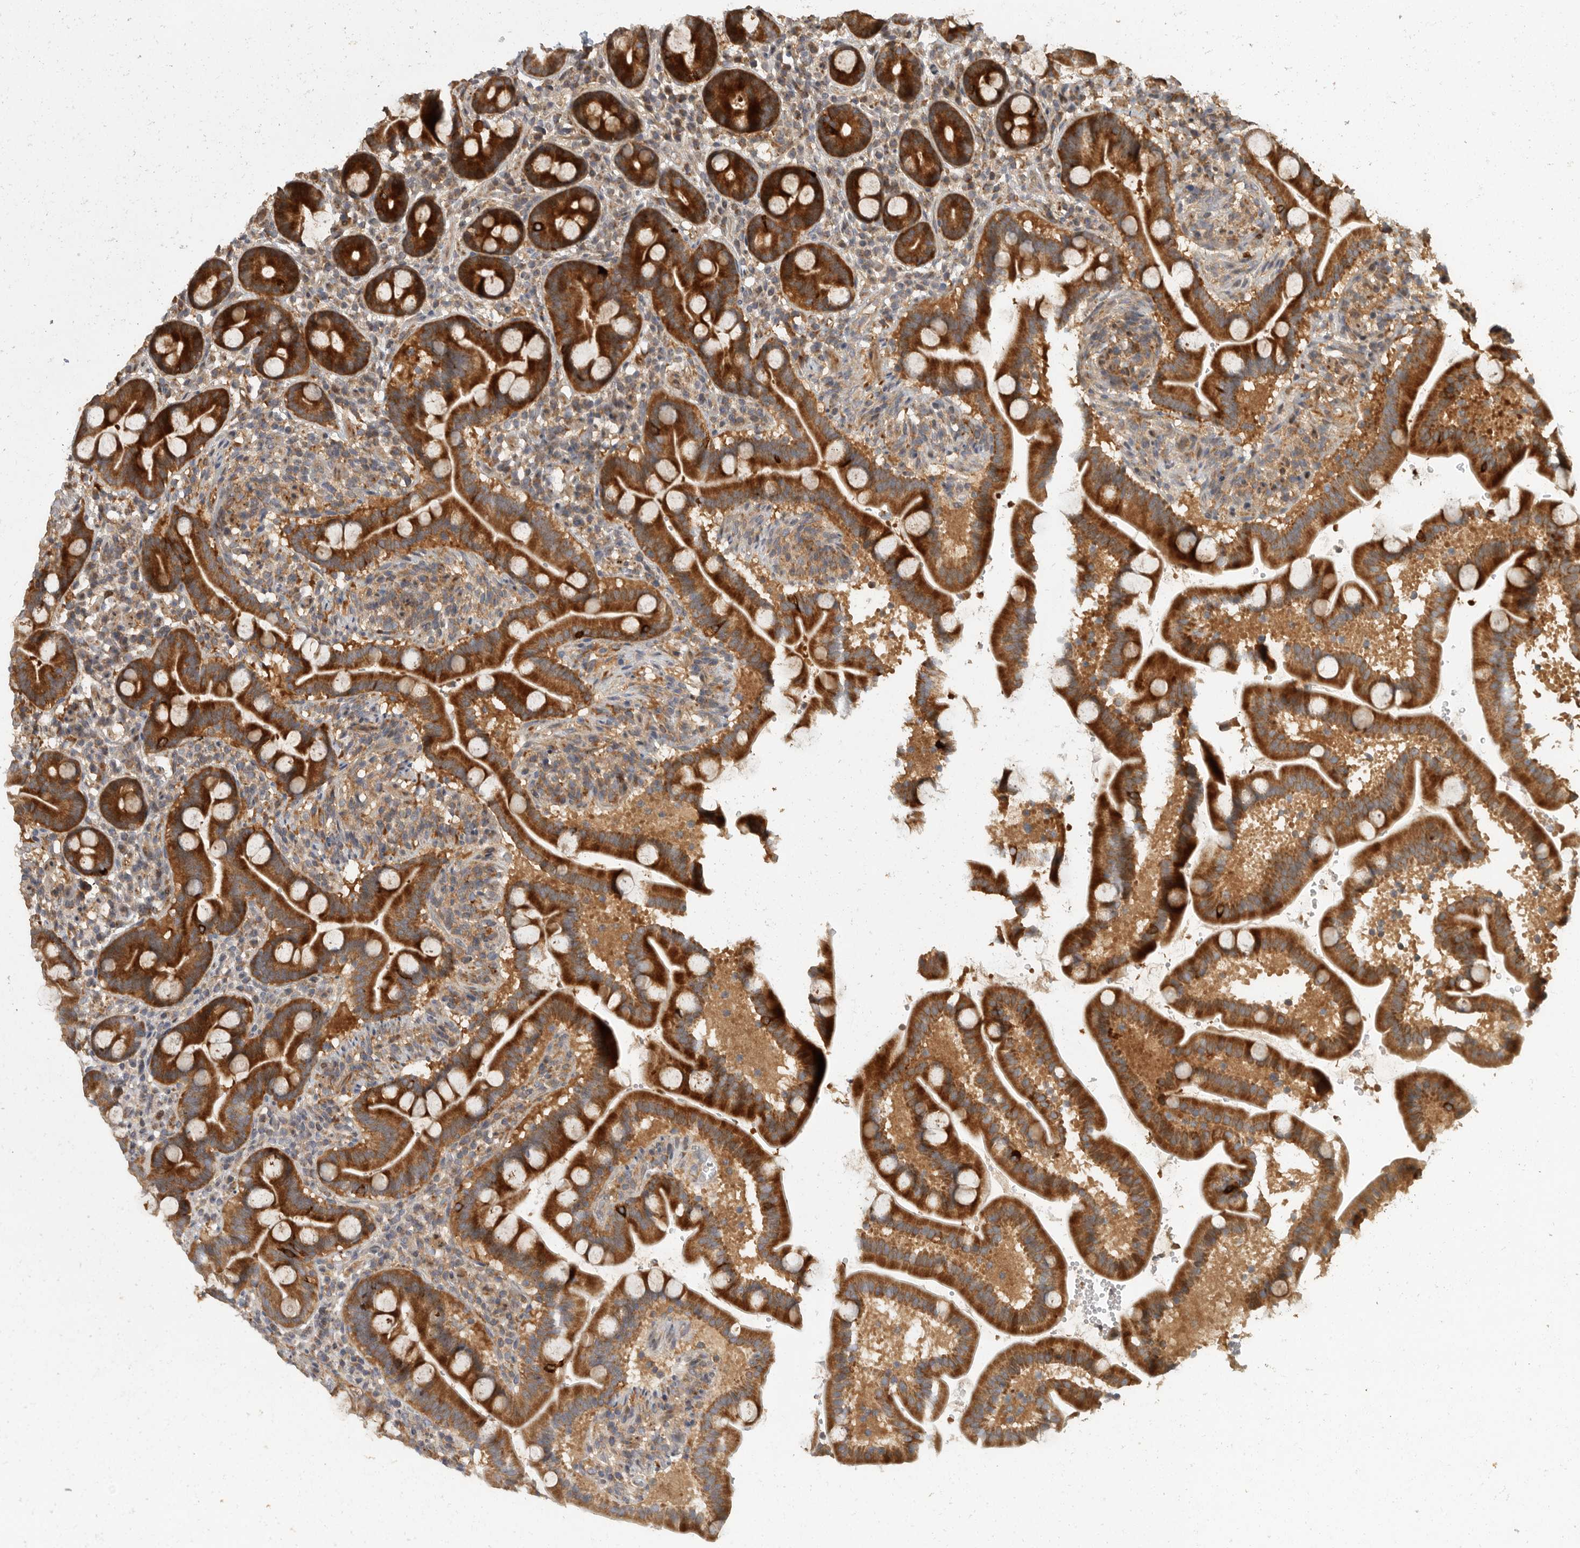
{"staining": {"intensity": "strong", "quantity": ">75%", "location": "cytoplasmic/membranous"}, "tissue": "duodenum", "cell_type": "Glandular cells", "image_type": "normal", "snomed": [{"axis": "morphology", "description": "Normal tissue, NOS"}, {"axis": "topography", "description": "Duodenum"}], "caption": "Immunohistochemical staining of normal duodenum displays high levels of strong cytoplasmic/membranous positivity in about >75% of glandular cells.", "gene": "SWT1", "patient": {"sex": "male", "age": 54}}